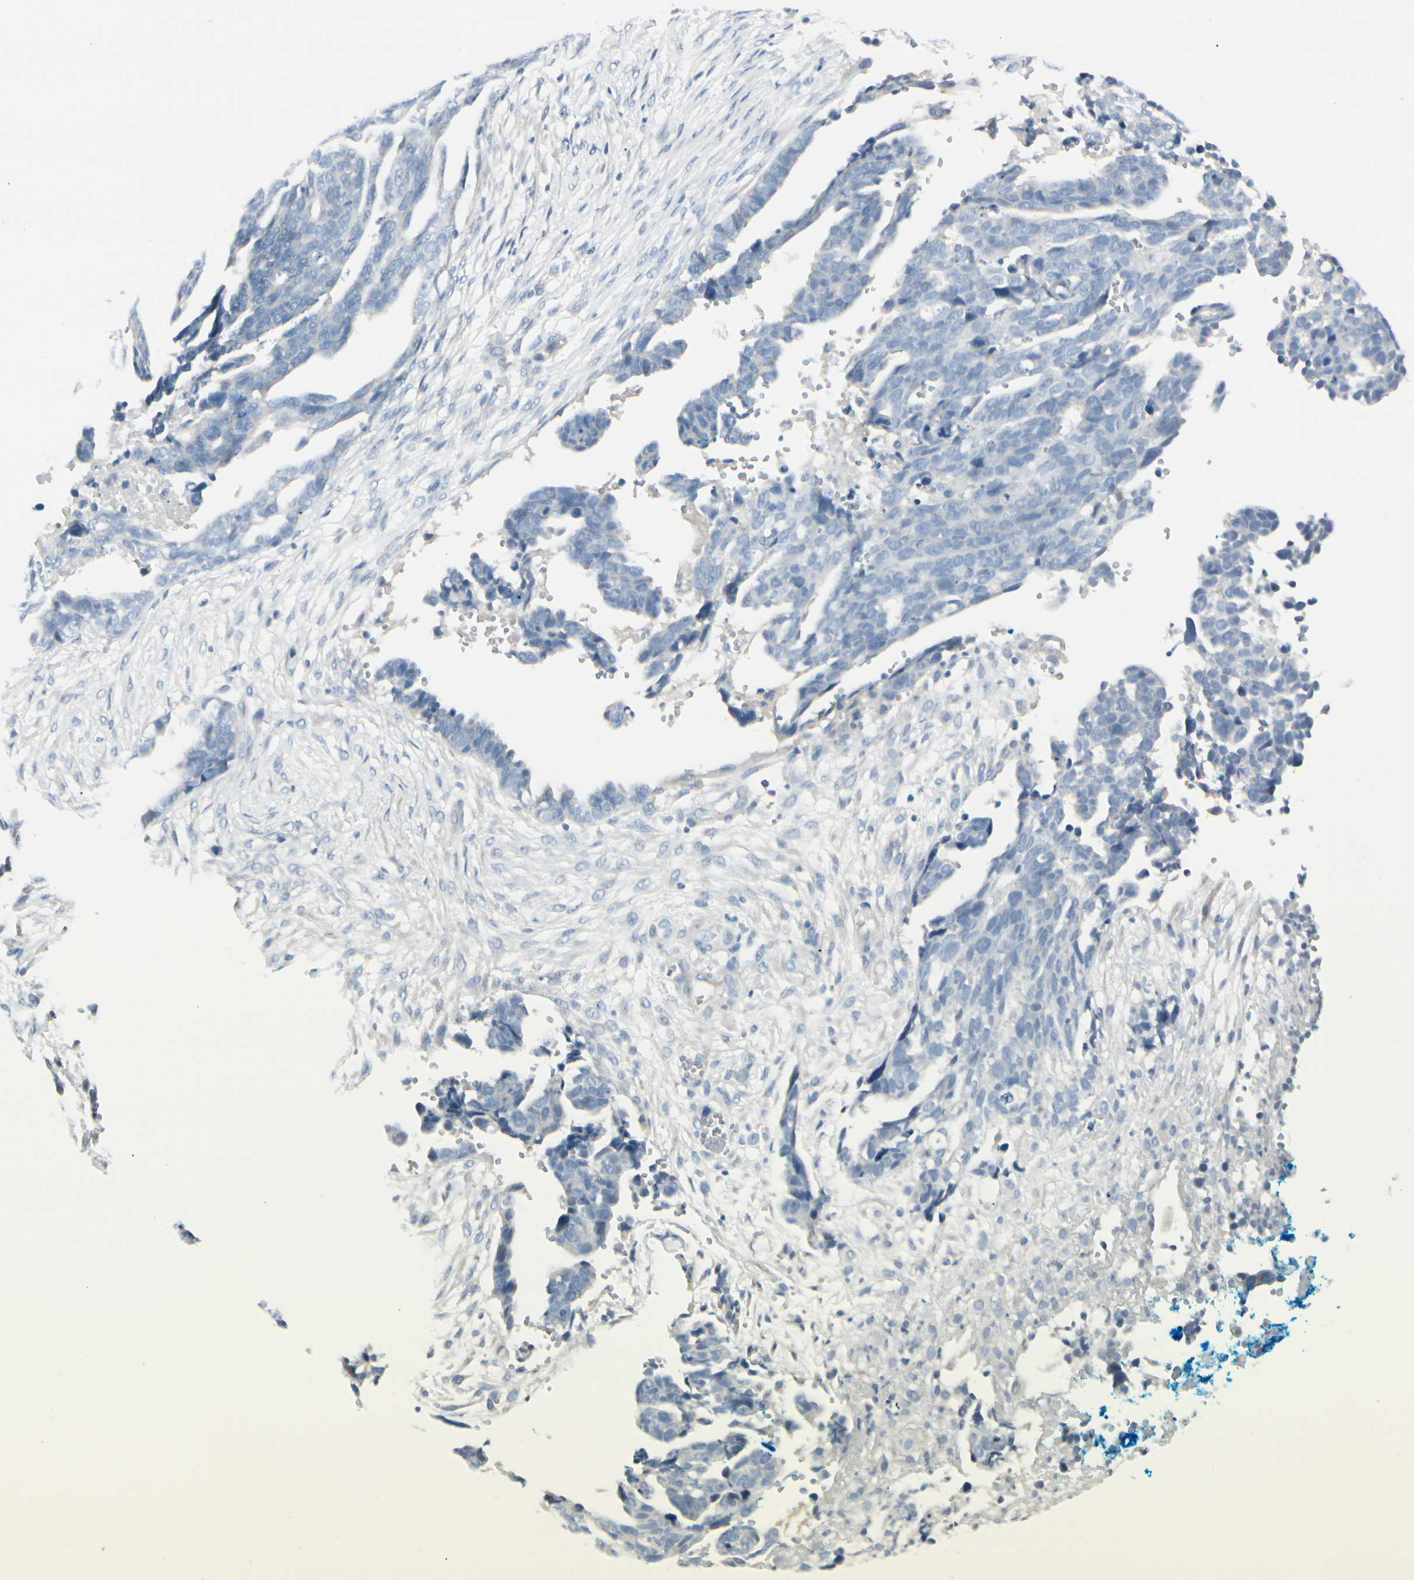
{"staining": {"intensity": "negative", "quantity": "none", "location": "none"}, "tissue": "ovarian cancer", "cell_type": "Tumor cells", "image_type": "cancer", "snomed": [{"axis": "morphology", "description": "Normal tissue, NOS"}, {"axis": "morphology", "description": "Cystadenocarcinoma, serous, NOS"}, {"axis": "topography", "description": "Fallopian tube"}, {"axis": "topography", "description": "Ovary"}], "caption": "An immunohistochemistry photomicrograph of ovarian cancer (serous cystadenocarcinoma) is shown. There is no staining in tumor cells of ovarian cancer (serous cystadenocarcinoma).", "gene": "CDHR5", "patient": {"sex": "female", "age": 56}}